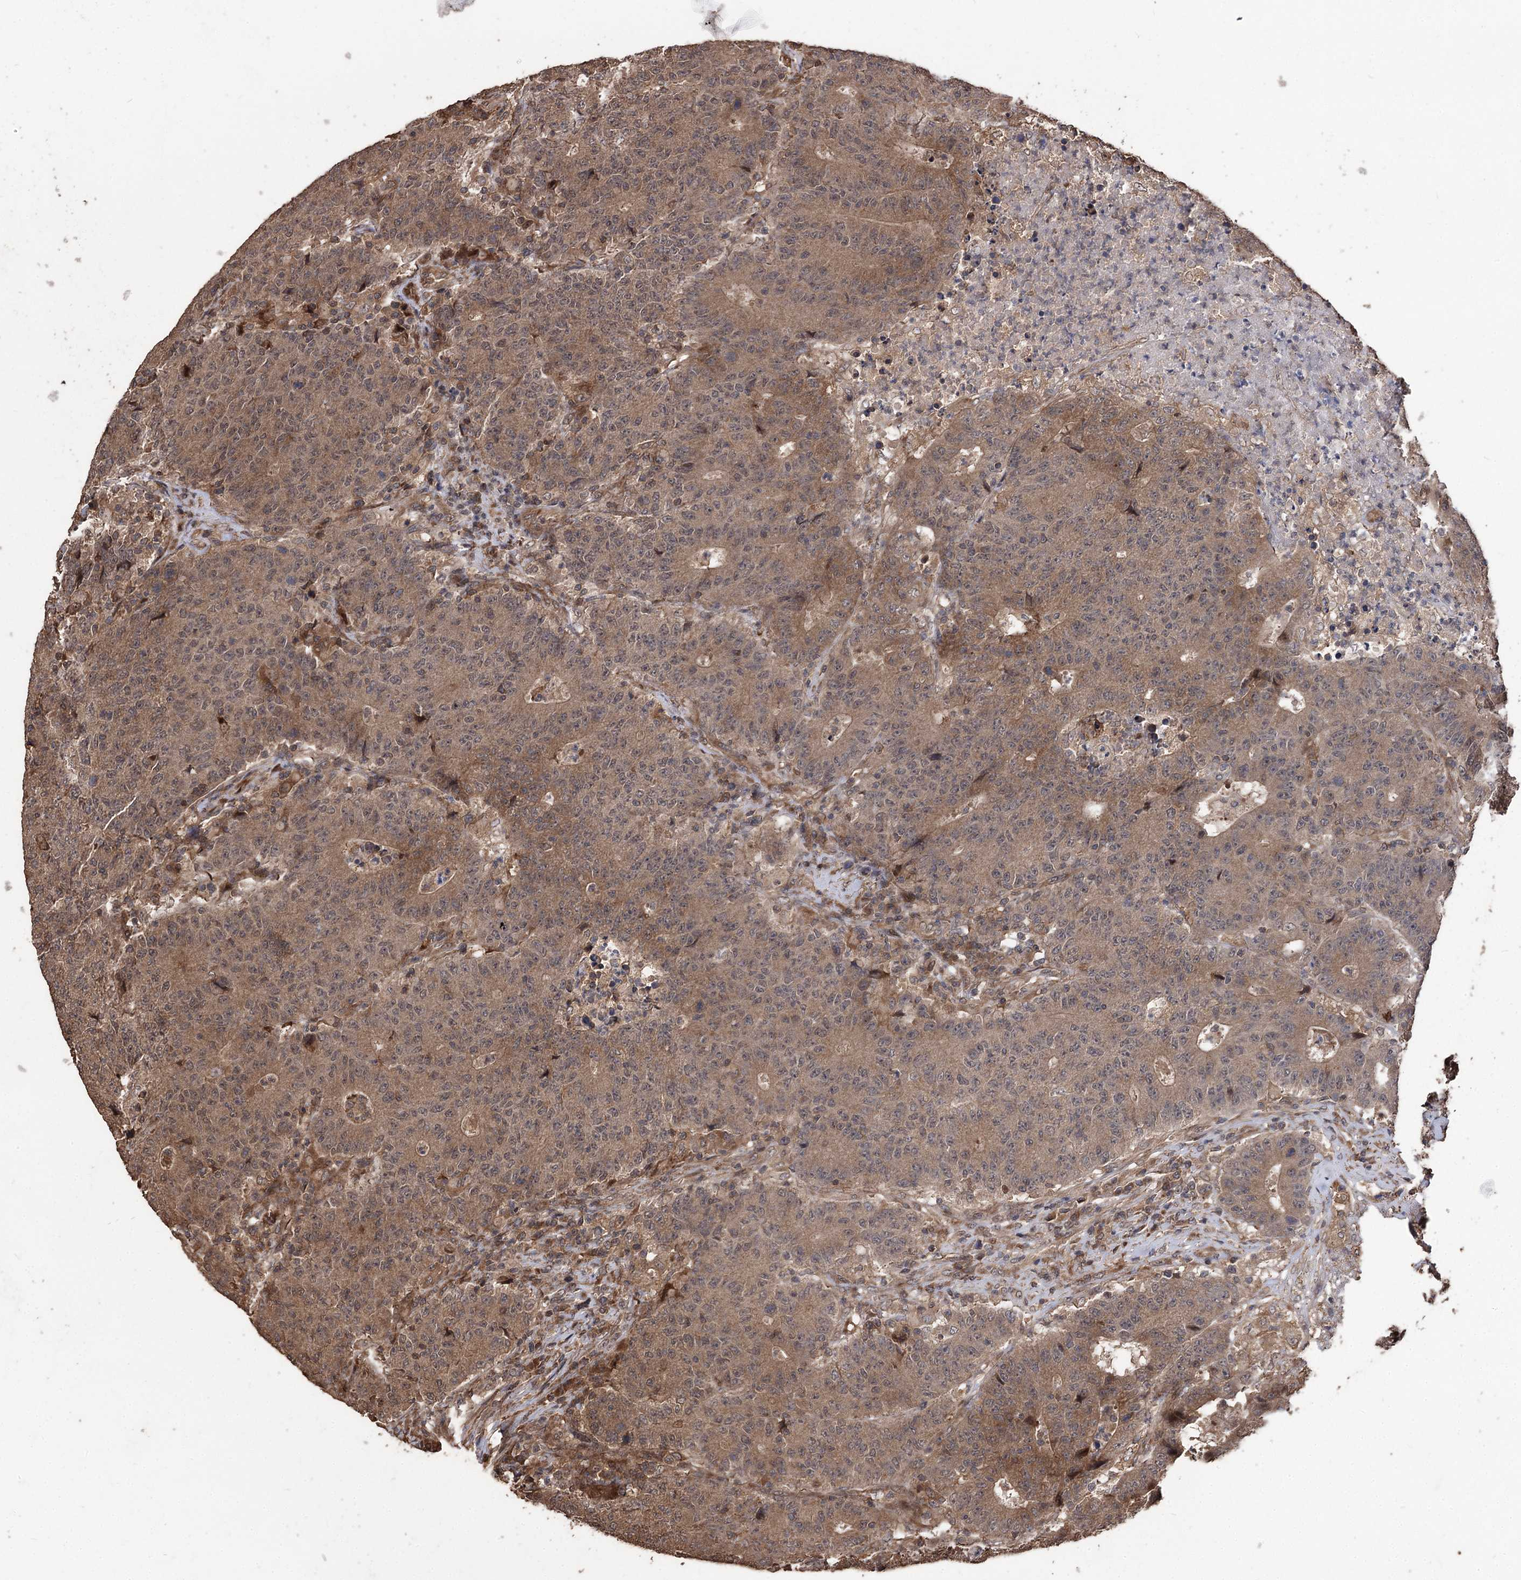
{"staining": {"intensity": "moderate", "quantity": ">75%", "location": "cytoplasmic/membranous"}, "tissue": "colorectal cancer", "cell_type": "Tumor cells", "image_type": "cancer", "snomed": [{"axis": "morphology", "description": "Adenocarcinoma, NOS"}, {"axis": "topography", "description": "Colon"}], "caption": "This histopathology image reveals IHC staining of colorectal cancer (adenocarcinoma), with medium moderate cytoplasmic/membranous staining in approximately >75% of tumor cells.", "gene": "RASSF3", "patient": {"sex": "female", "age": 75}}